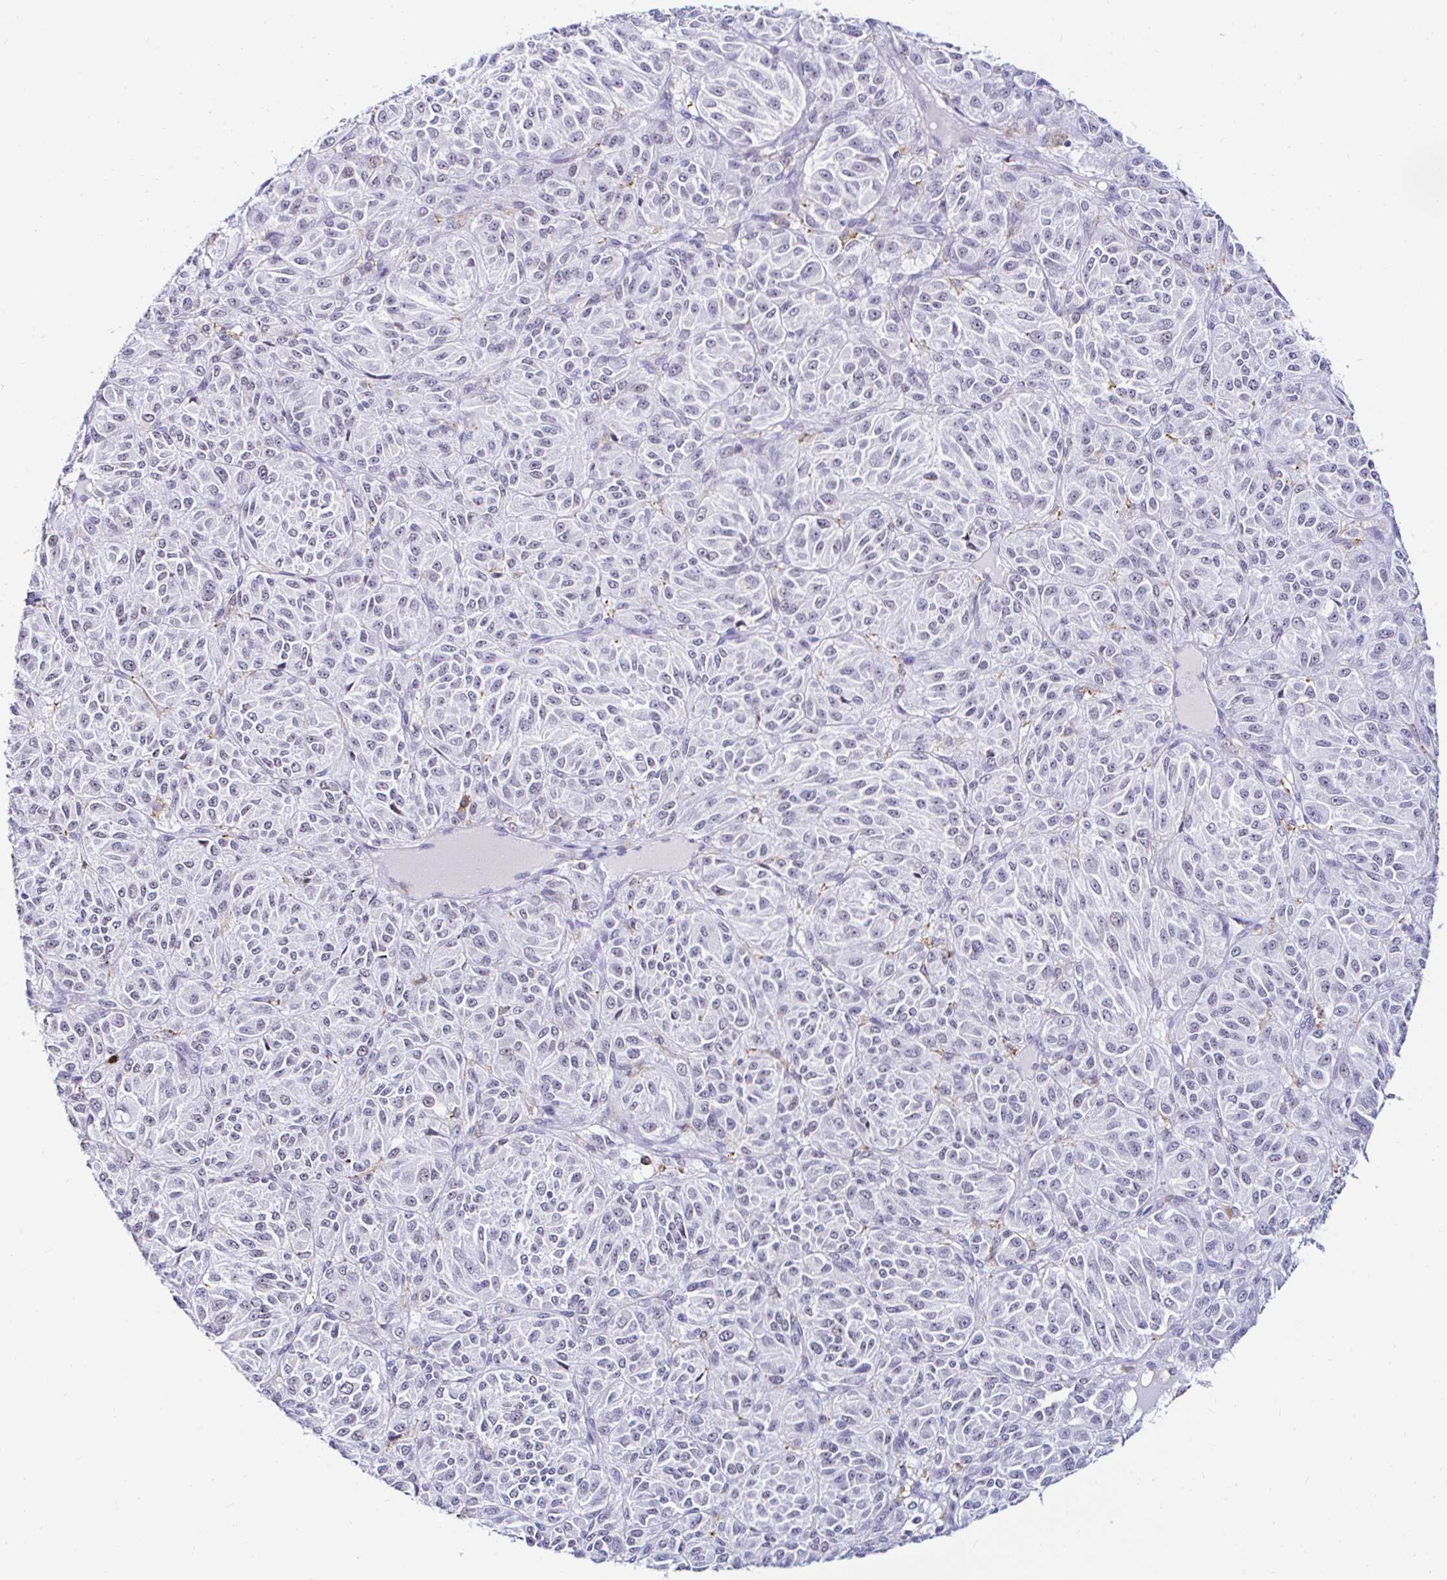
{"staining": {"intensity": "negative", "quantity": "none", "location": "none"}, "tissue": "melanoma", "cell_type": "Tumor cells", "image_type": "cancer", "snomed": [{"axis": "morphology", "description": "Malignant melanoma, Metastatic site"}, {"axis": "topography", "description": "Brain"}], "caption": "Immunohistochemistry photomicrograph of neoplastic tissue: human melanoma stained with DAB demonstrates no significant protein positivity in tumor cells.", "gene": "CYBB", "patient": {"sex": "female", "age": 56}}